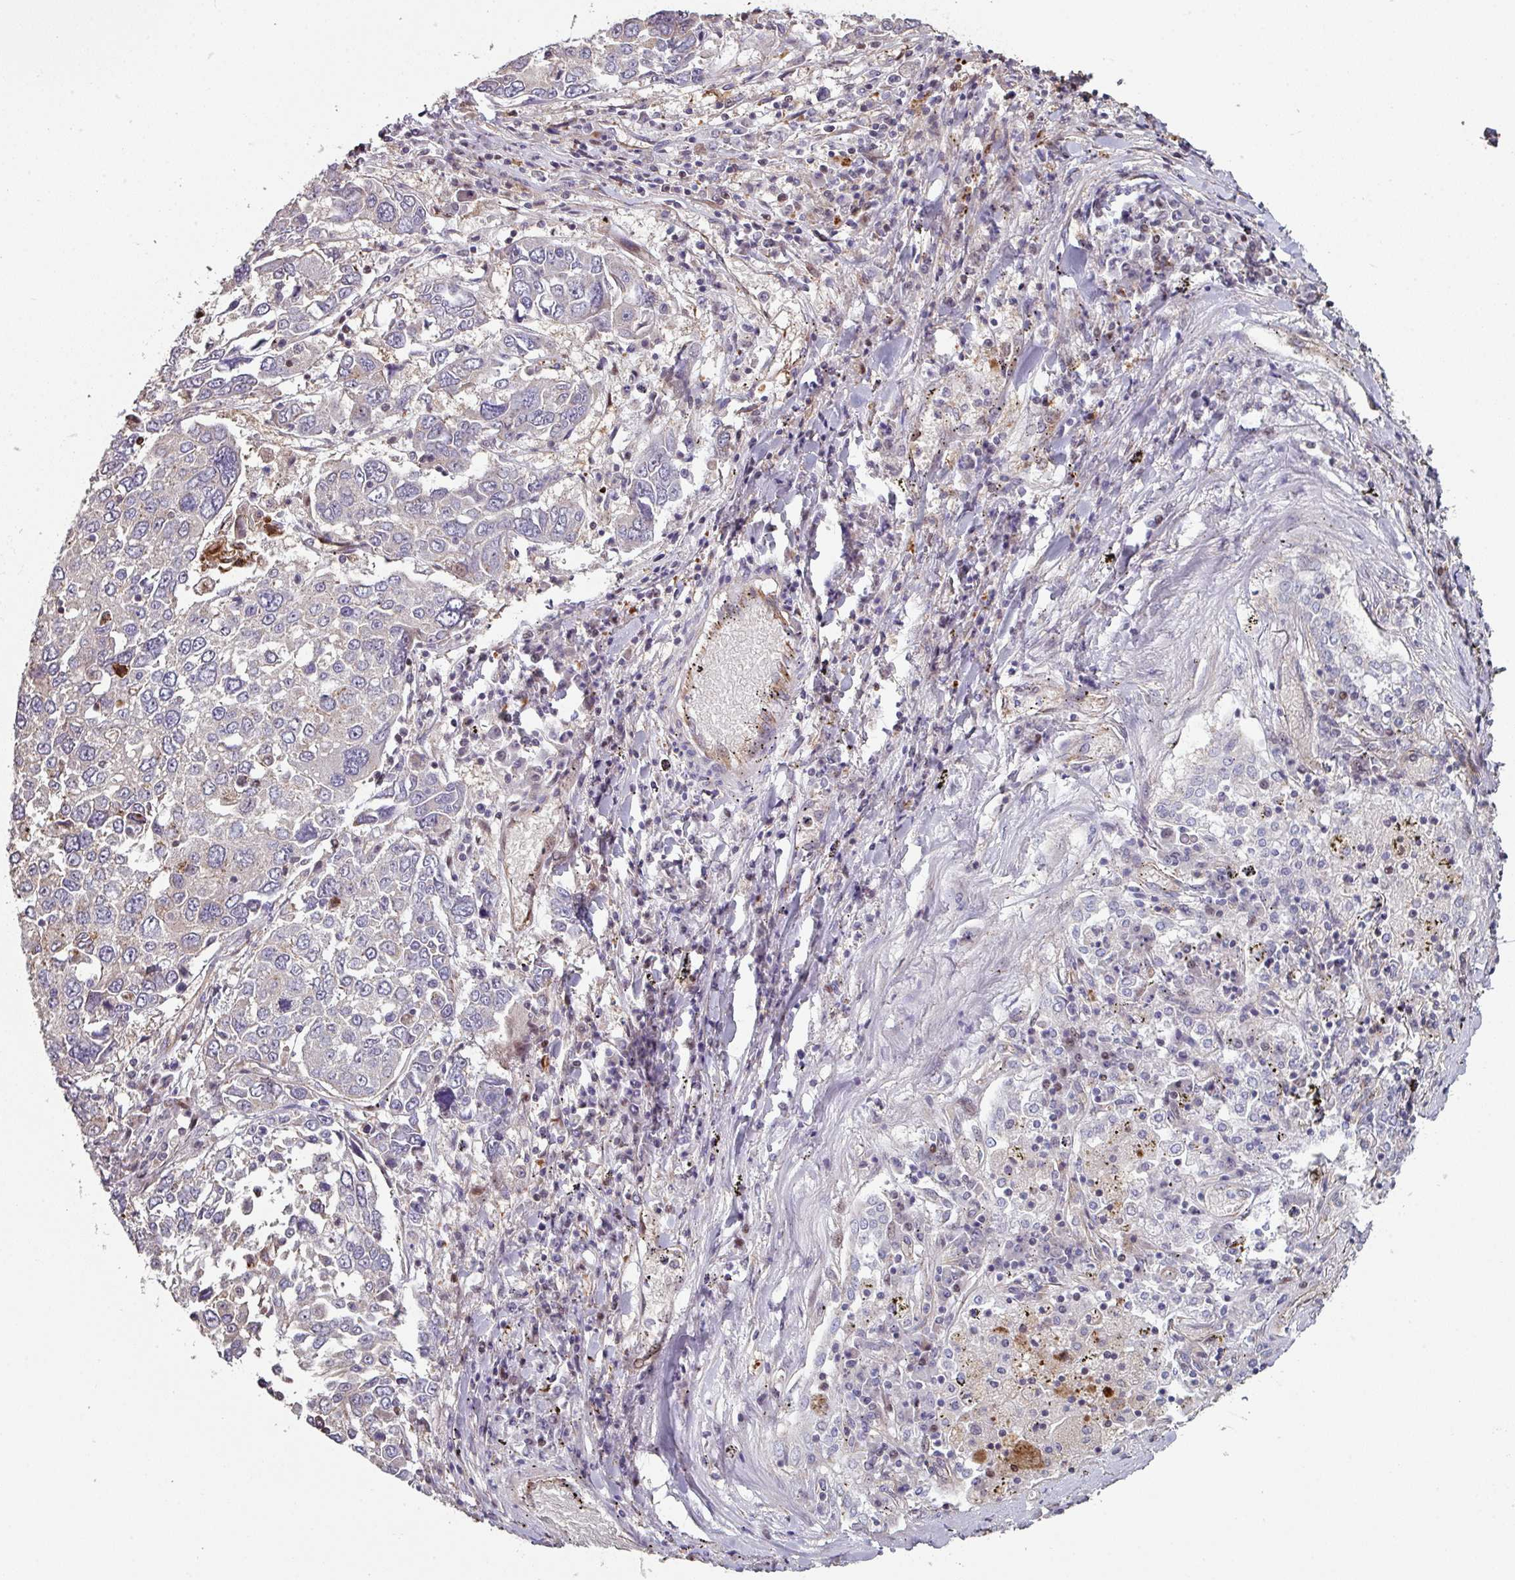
{"staining": {"intensity": "negative", "quantity": "none", "location": "none"}, "tissue": "lung cancer", "cell_type": "Tumor cells", "image_type": "cancer", "snomed": [{"axis": "morphology", "description": "Squamous cell carcinoma, NOS"}, {"axis": "topography", "description": "Lung"}], "caption": "Immunohistochemistry (IHC) histopathology image of neoplastic tissue: lung cancer stained with DAB (3,3'-diaminobenzidine) shows no significant protein staining in tumor cells.", "gene": "ANO9", "patient": {"sex": "male", "age": 65}}